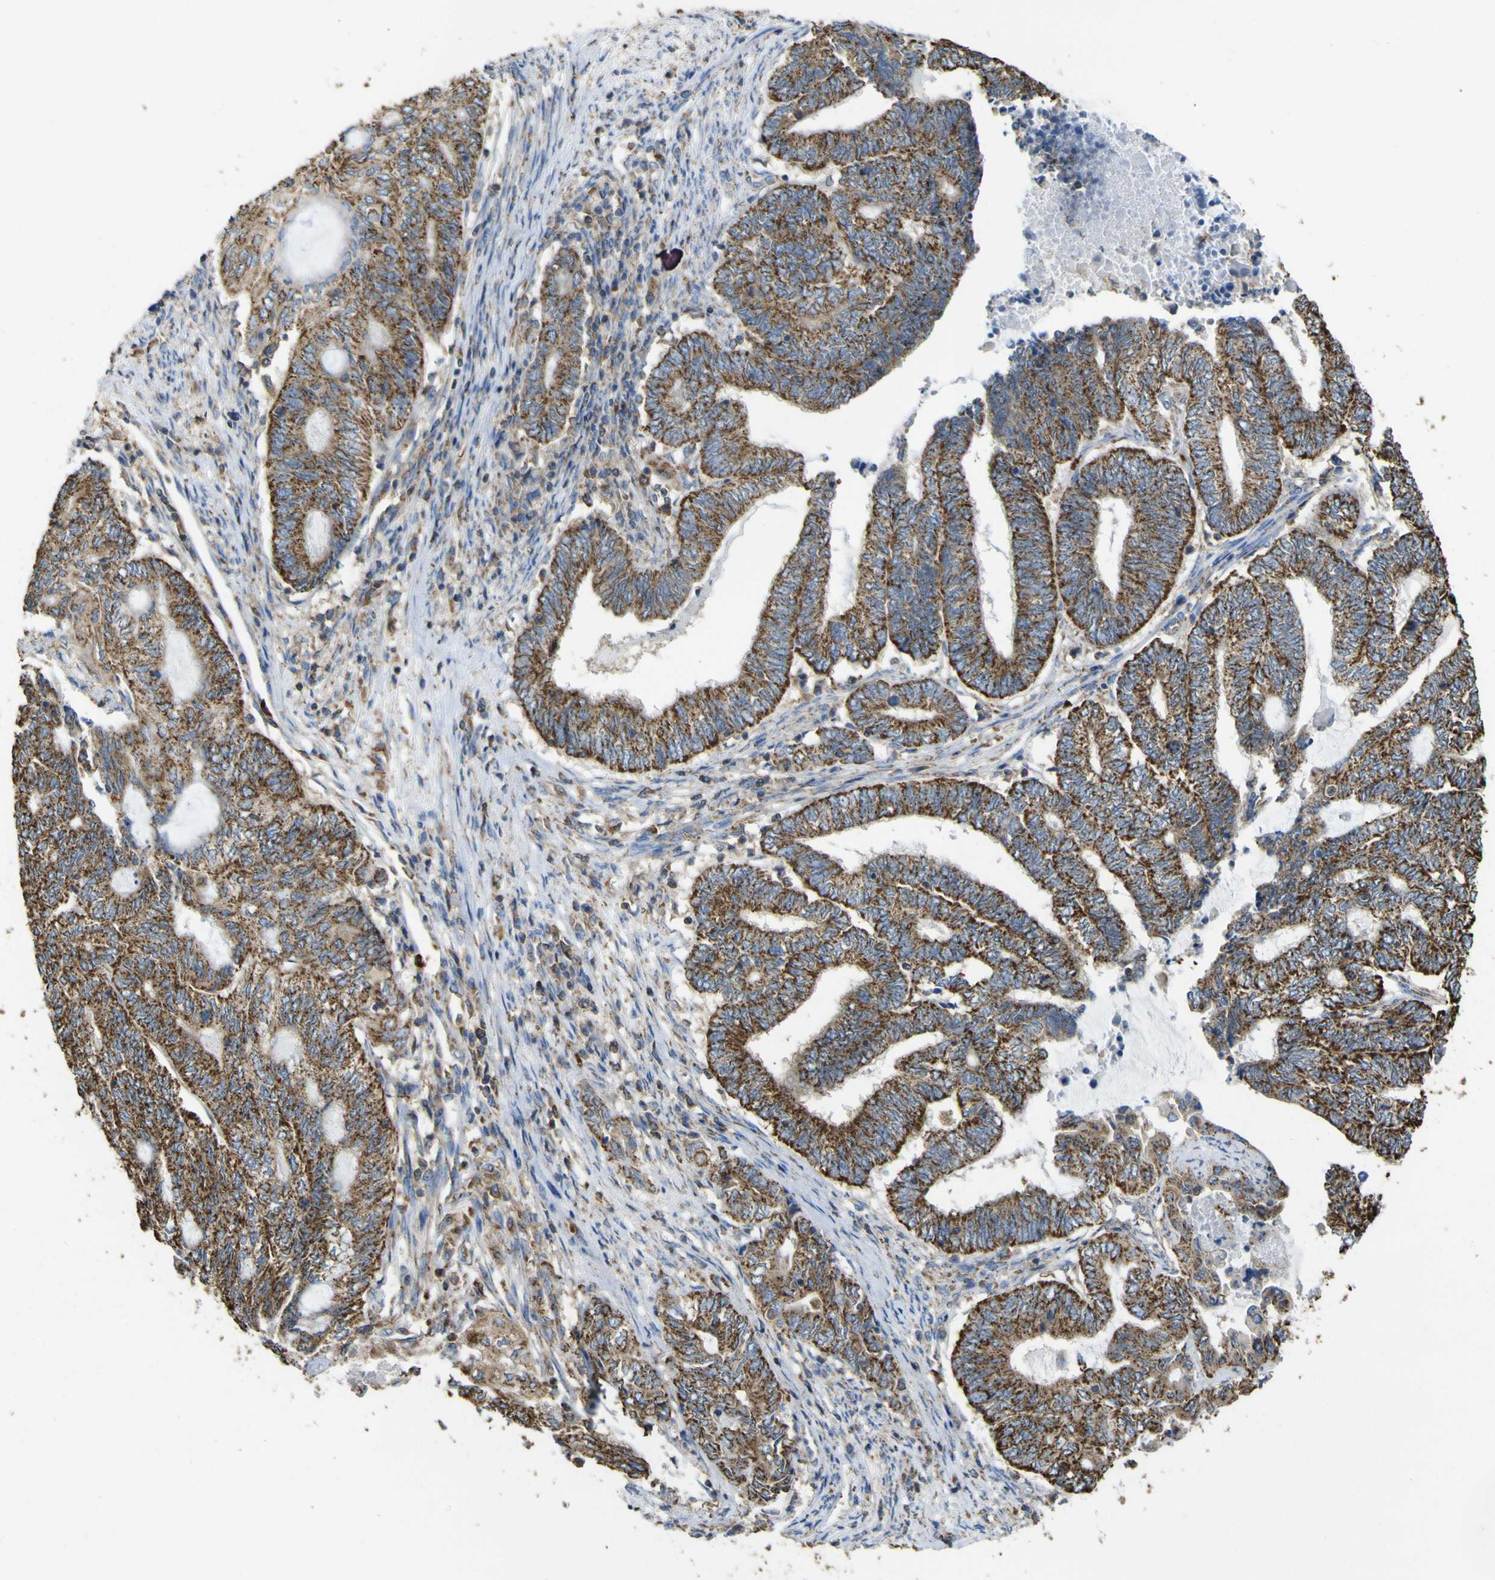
{"staining": {"intensity": "strong", "quantity": ">75%", "location": "cytoplasmic/membranous"}, "tissue": "endometrial cancer", "cell_type": "Tumor cells", "image_type": "cancer", "snomed": [{"axis": "morphology", "description": "Adenocarcinoma, NOS"}, {"axis": "topography", "description": "Uterus"}, {"axis": "topography", "description": "Endometrium"}], "caption": "Endometrial cancer (adenocarcinoma) was stained to show a protein in brown. There is high levels of strong cytoplasmic/membranous staining in approximately >75% of tumor cells.", "gene": "ACSL3", "patient": {"sex": "female", "age": 70}}